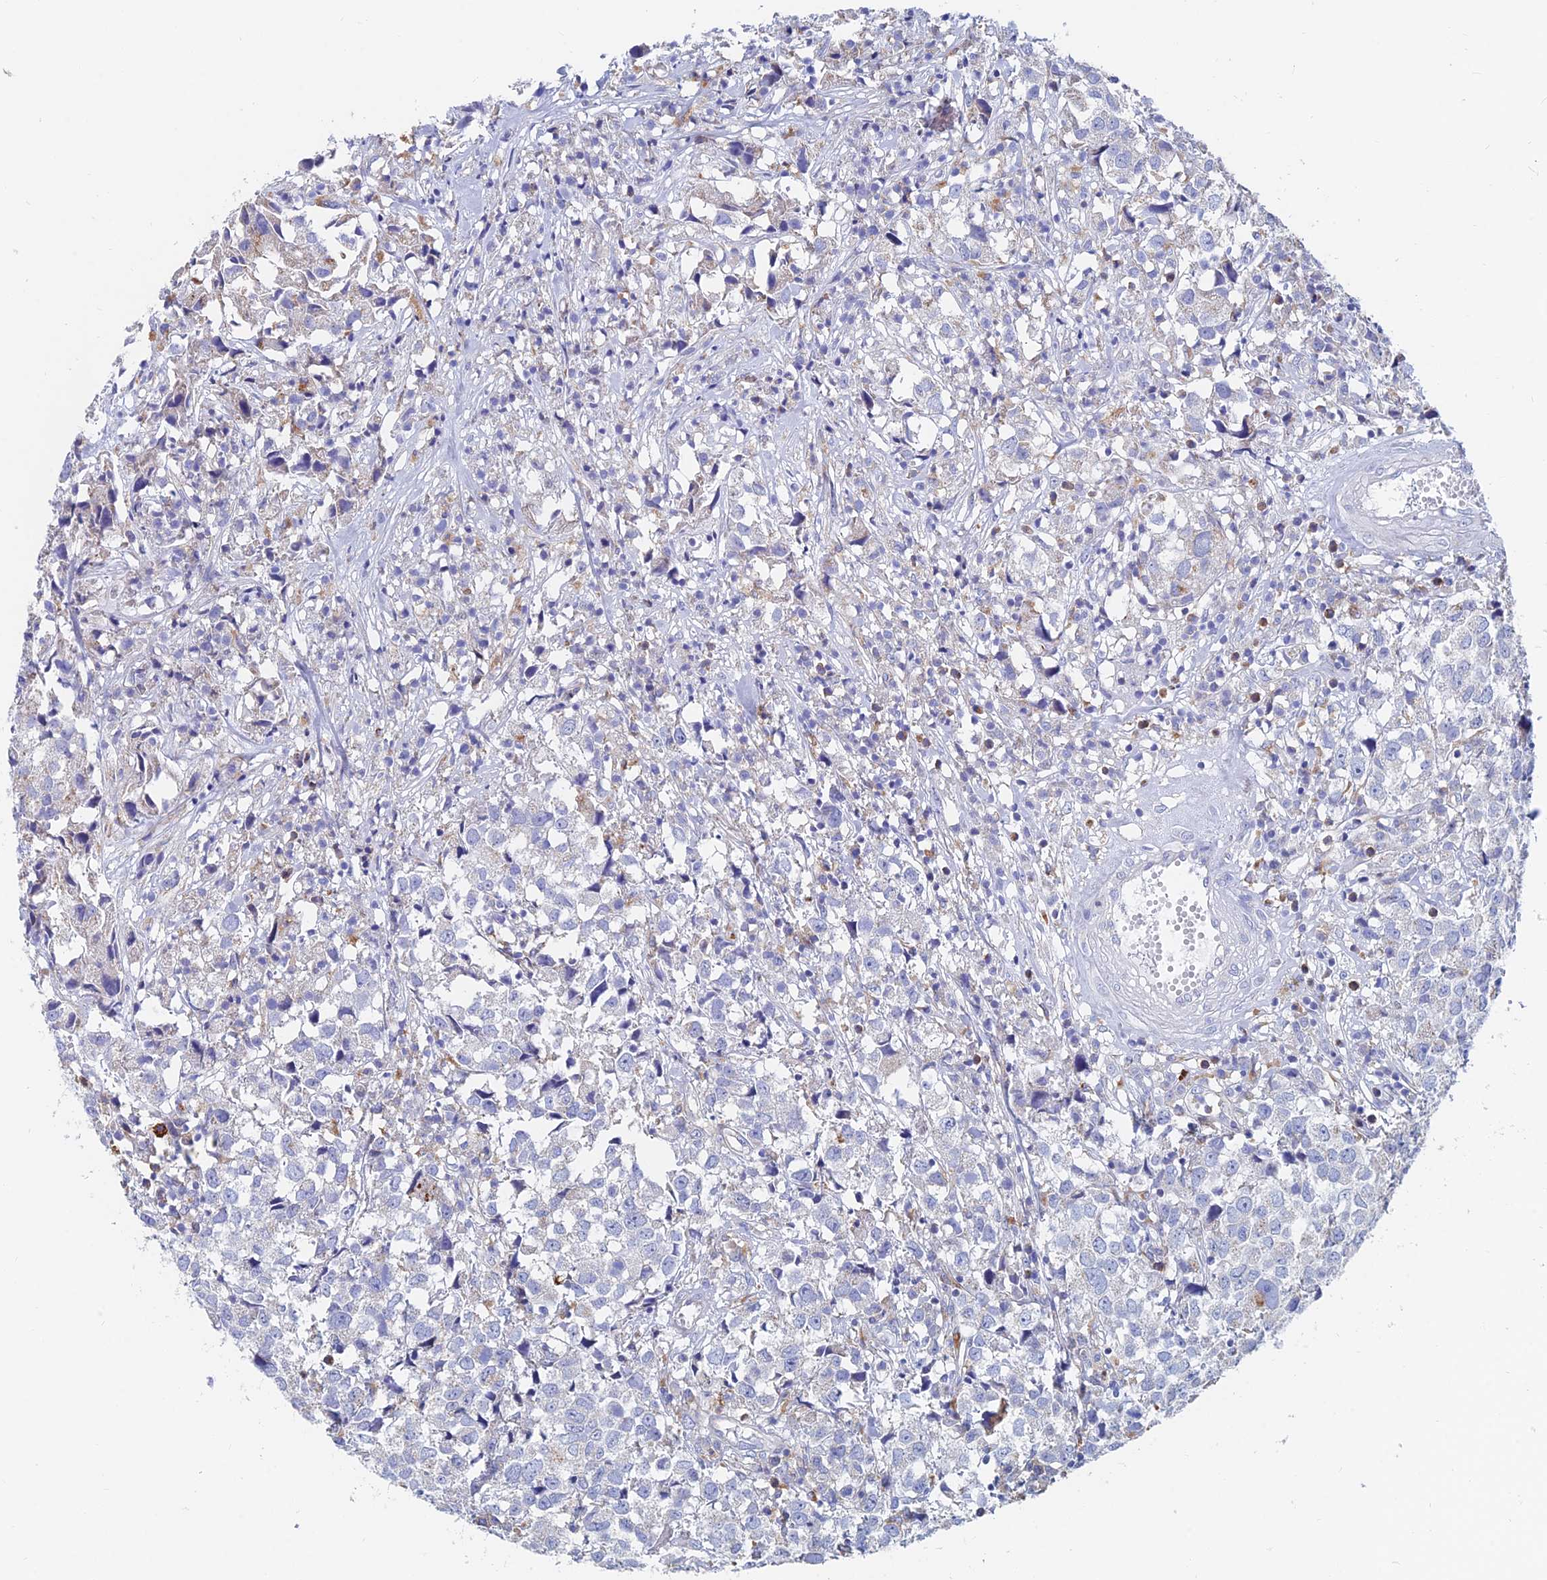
{"staining": {"intensity": "negative", "quantity": "none", "location": "none"}, "tissue": "urothelial cancer", "cell_type": "Tumor cells", "image_type": "cancer", "snomed": [{"axis": "morphology", "description": "Urothelial carcinoma, High grade"}, {"axis": "topography", "description": "Urinary bladder"}], "caption": "Immunohistochemistry (IHC) photomicrograph of neoplastic tissue: urothelial cancer stained with DAB exhibits no significant protein staining in tumor cells.", "gene": "SPNS1", "patient": {"sex": "female", "age": 75}}